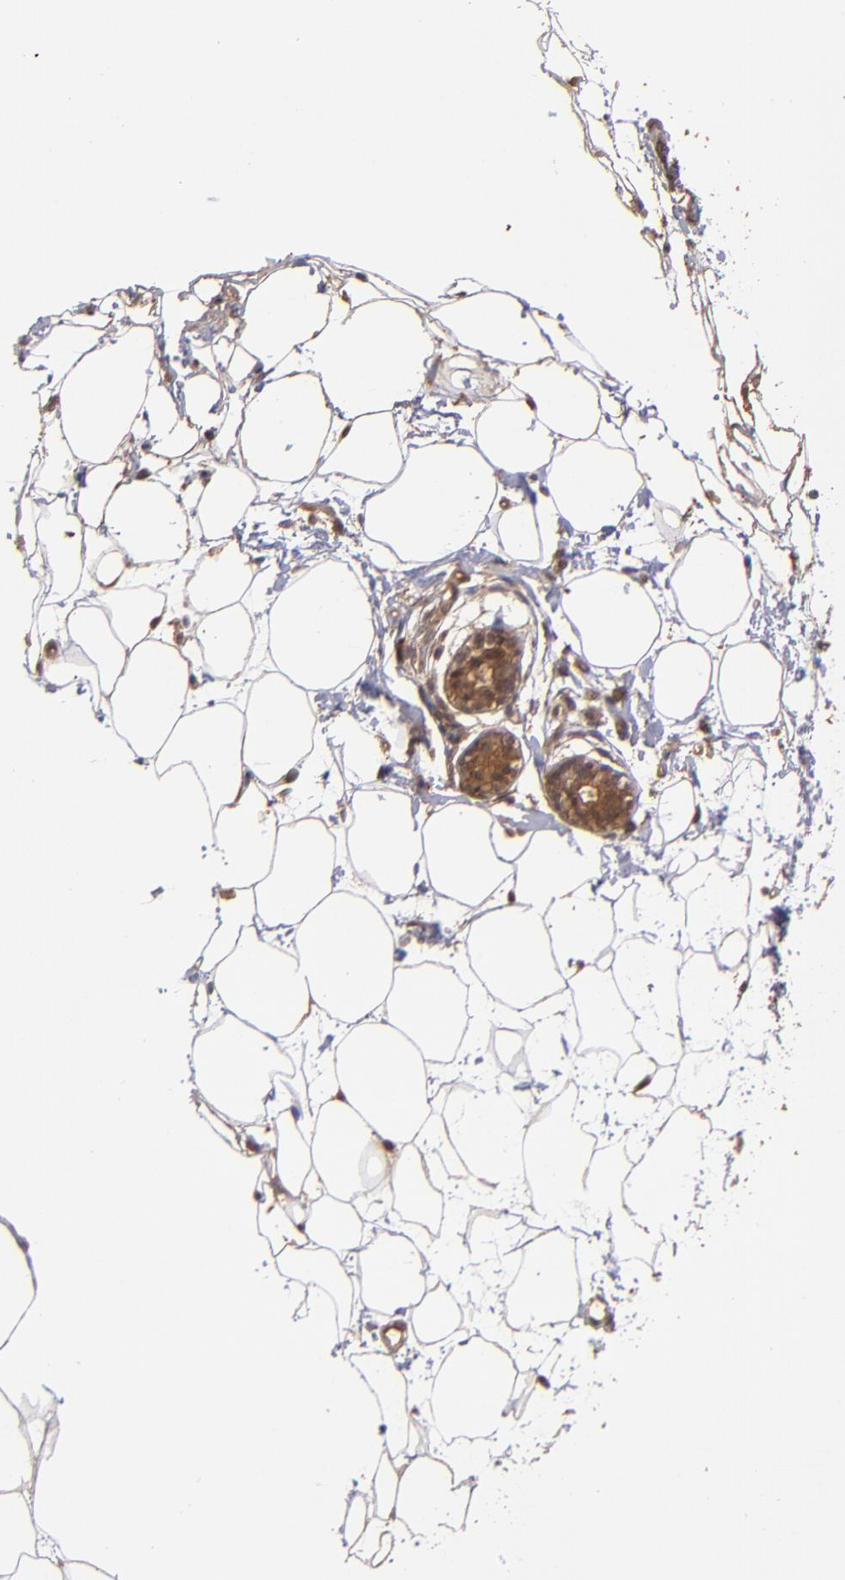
{"staining": {"intensity": "moderate", "quantity": "25%-75%", "location": "cytoplasmic/membranous"}, "tissue": "adipose tissue", "cell_type": "Adipocytes", "image_type": "normal", "snomed": [{"axis": "morphology", "description": "Normal tissue, NOS"}, {"axis": "topography", "description": "Breast"}], "caption": "The image shows a brown stain indicating the presence of a protein in the cytoplasmic/membranous of adipocytes in adipose tissue. (brown staining indicates protein expression, while blue staining denotes nuclei).", "gene": "NFE2L2", "patient": {"sex": "female", "age": 22}}